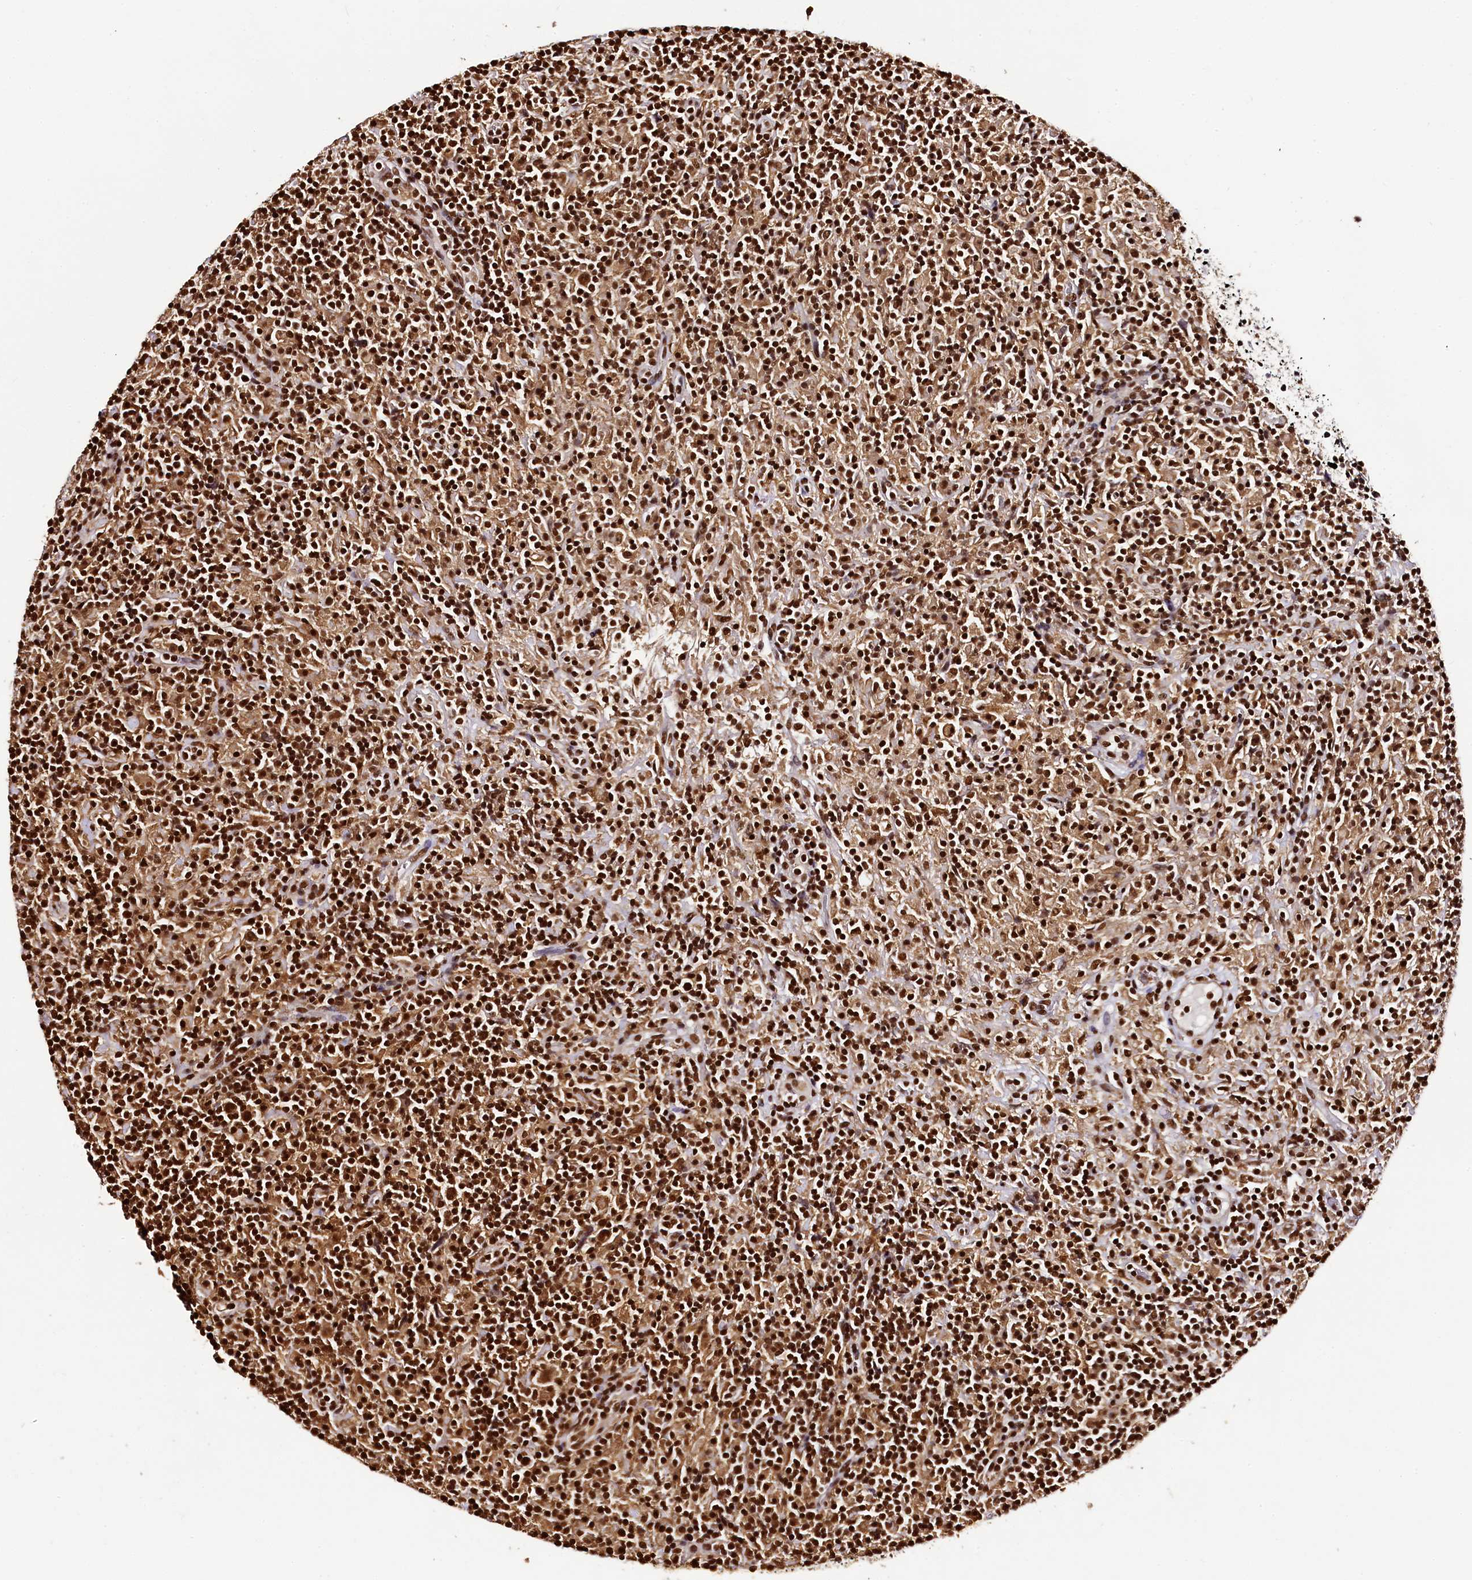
{"staining": {"intensity": "strong", "quantity": ">75%", "location": "nuclear"}, "tissue": "lymphoma", "cell_type": "Tumor cells", "image_type": "cancer", "snomed": [{"axis": "morphology", "description": "Hodgkin's disease, NOS"}, {"axis": "topography", "description": "Lymph node"}], "caption": "The image displays immunohistochemical staining of lymphoma. There is strong nuclear expression is present in approximately >75% of tumor cells.", "gene": "SNRPD2", "patient": {"sex": "male", "age": 70}}